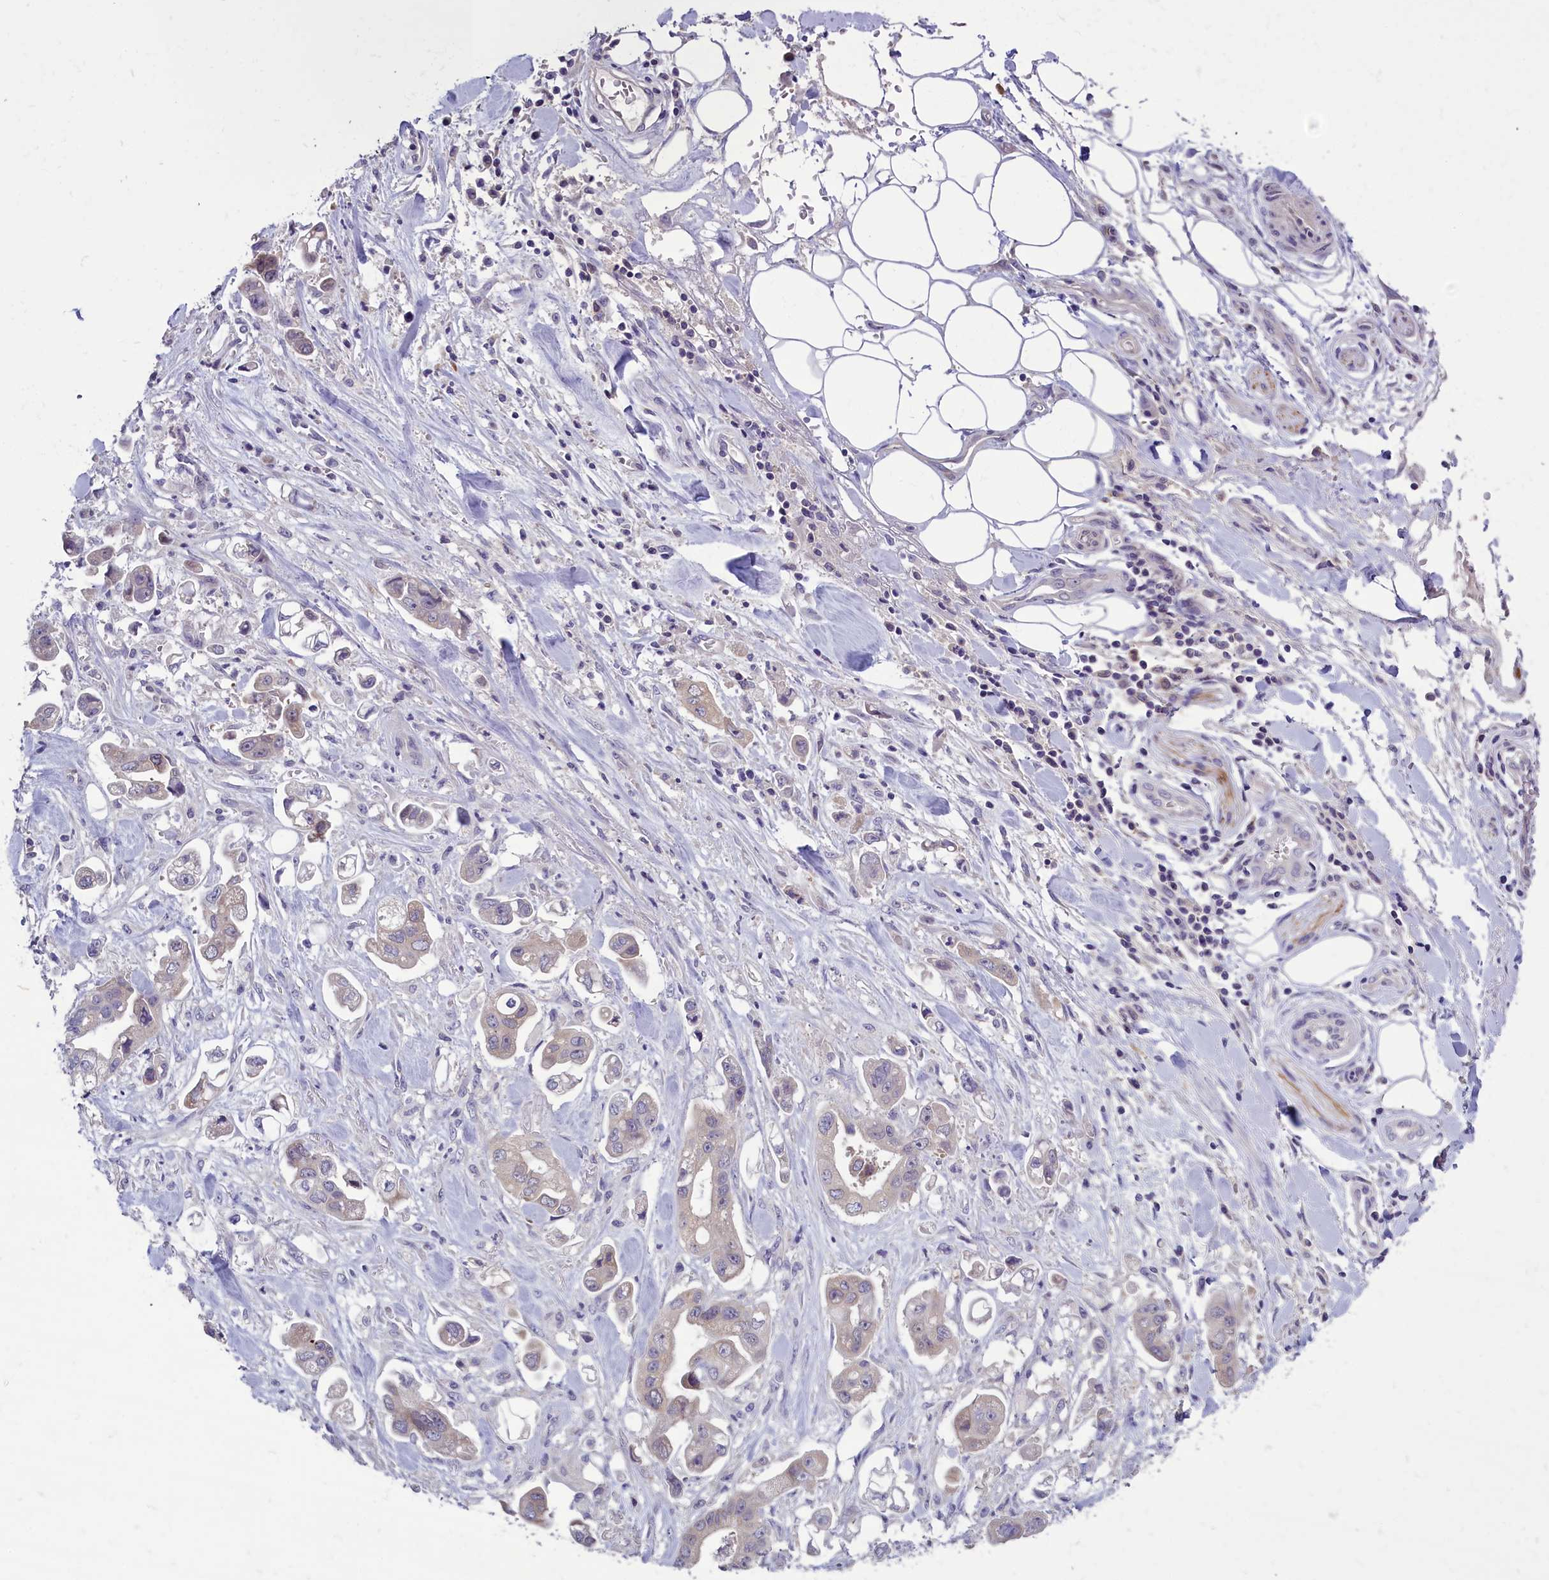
{"staining": {"intensity": "weak", "quantity": "25%-75%", "location": "cytoplasmic/membranous"}, "tissue": "stomach cancer", "cell_type": "Tumor cells", "image_type": "cancer", "snomed": [{"axis": "morphology", "description": "Adenocarcinoma, NOS"}, {"axis": "topography", "description": "Stomach"}], "caption": "High-power microscopy captured an IHC image of stomach adenocarcinoma, revealing weak cytoplasmic/membranous positivity in approximately 25%-75% of tumor cells. (DAB (3,3'-diaminobenzidine) IHC with brightfield microscopy, high magnification).", "gene": "ENPP6", "patient": {"sex": "male", "age": 62}}